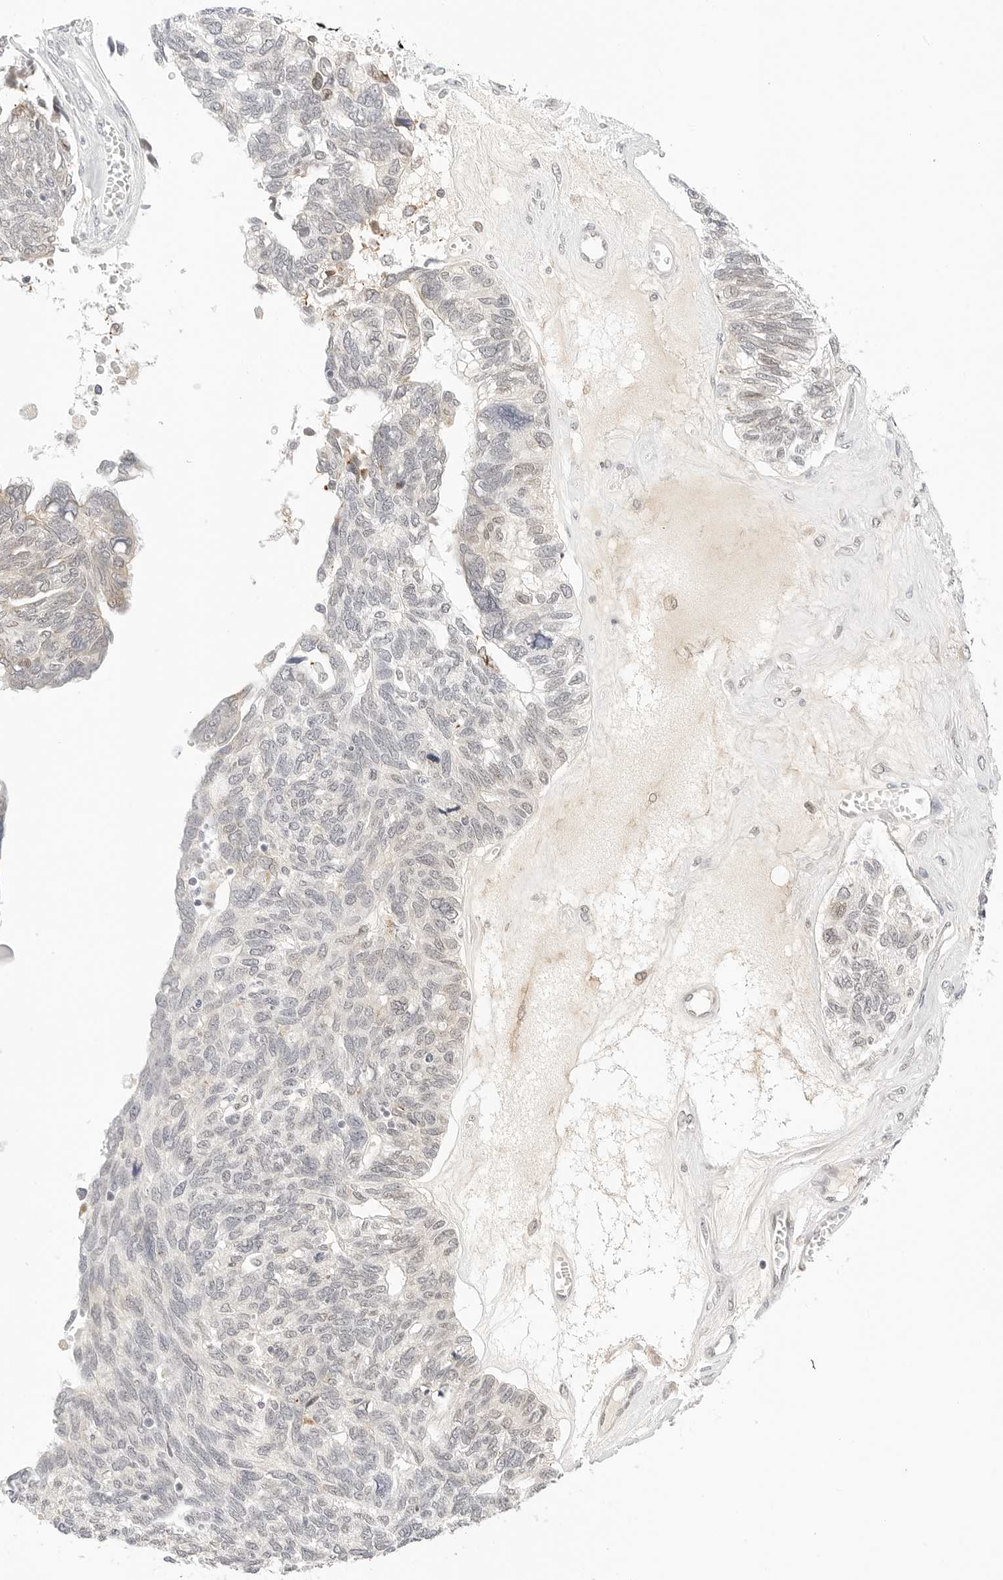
{"staining": {"intensity": "weak", "quantity": "<25%", "location": "nuclear"}, "tissue": "ovarian cancer", "cell_type": "Tumor cells", "image_type": "cancer", "snomed": [{"axis": "morphology", "description": "Cystadenocarcinoma, serous, NOS"}, {"axis": "topography", "description": "Ovary"}], "caption": "Tumor cells show no significant expression in ovarian cancer (serous cystadenocarcinoma).", "gene": "XKR4", "patient": {"sex": "female", "age": 79}}